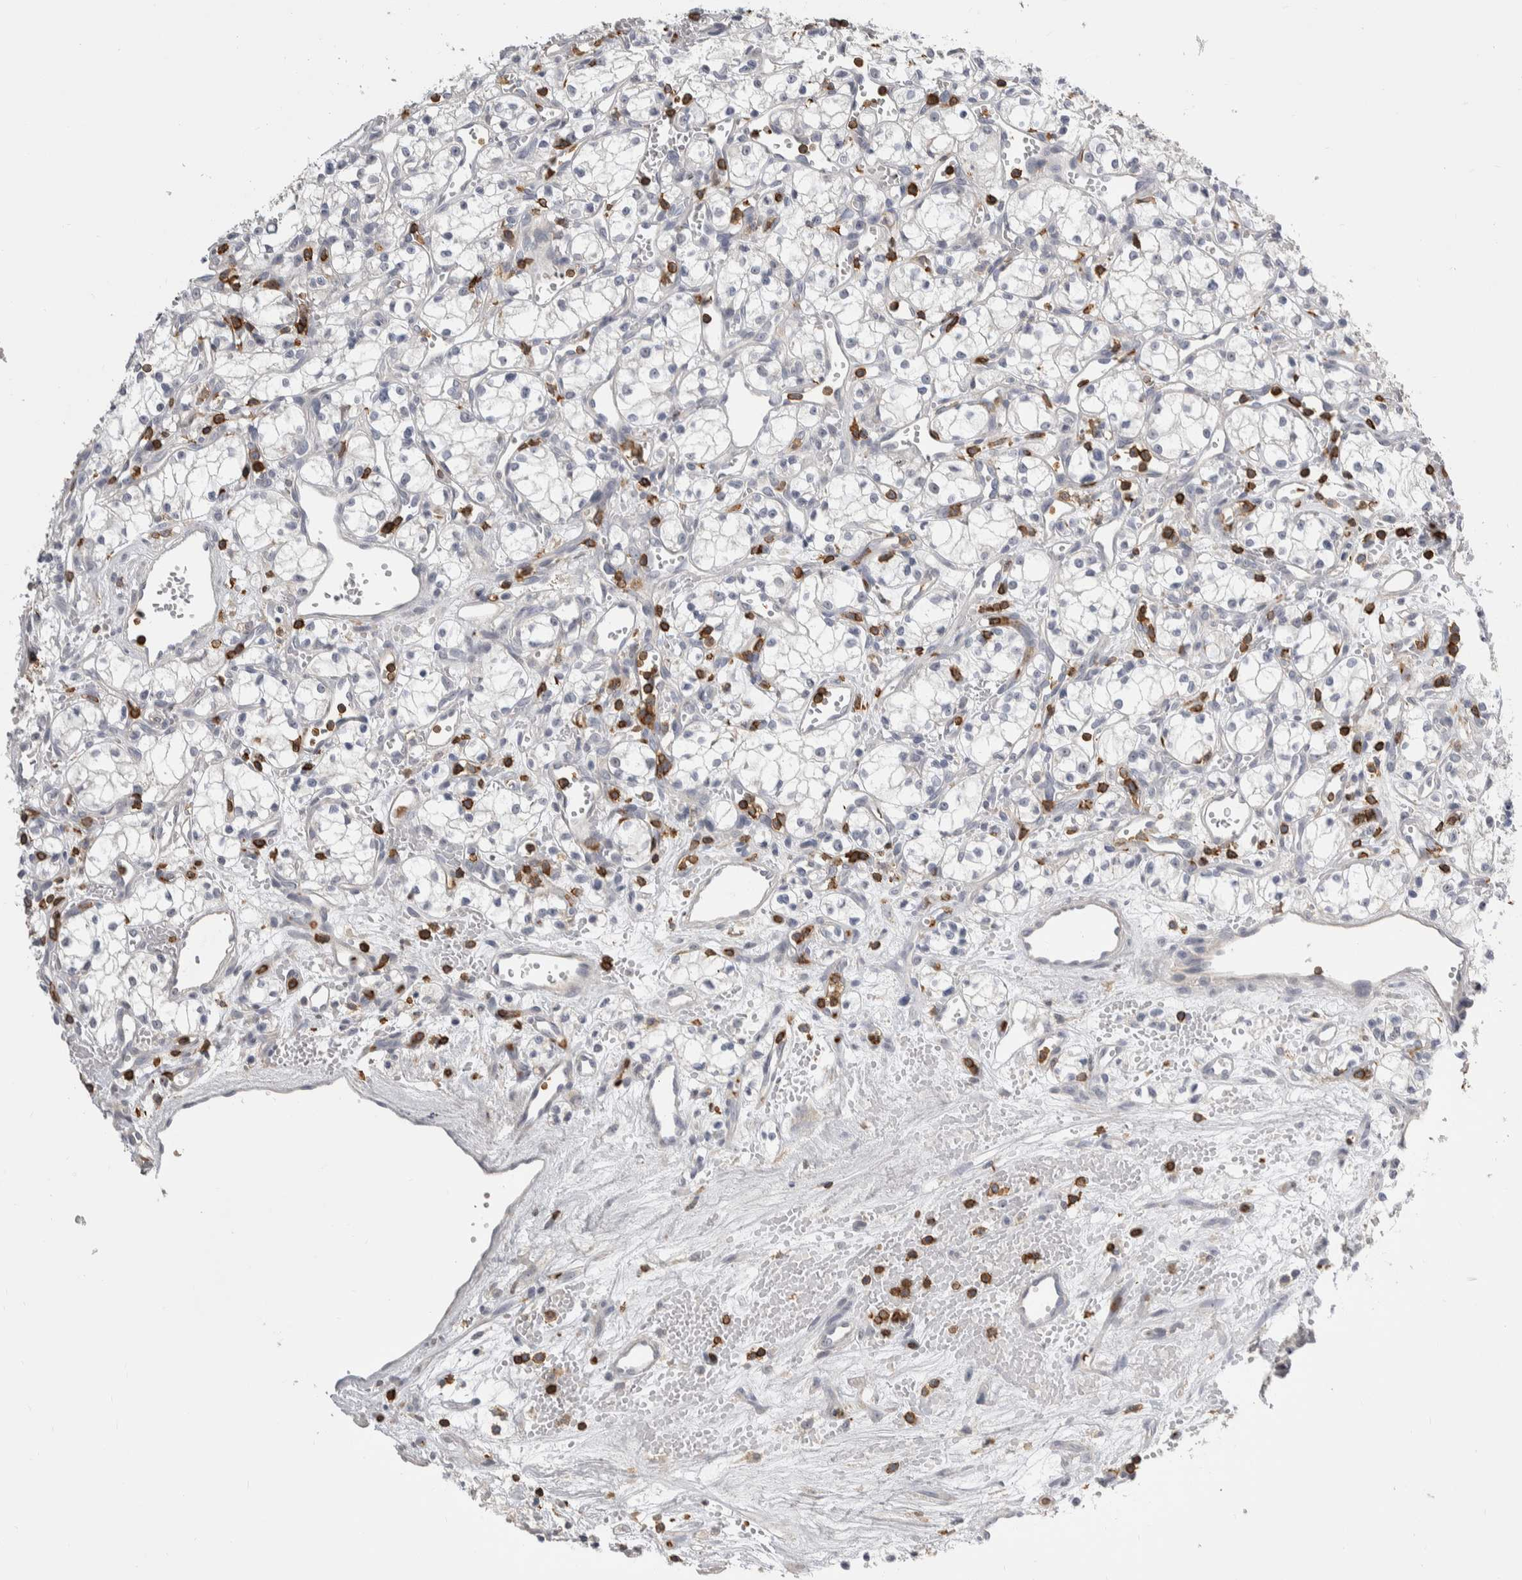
{"staining": {"intensity": "negative", "quantity": "none", "location": "none"}, "tissue": "renal cancer", "cell_type": "Tumor cells", "image_type": "cancer", "snomed": [{"axis": "morphology", "description": "Adenocarcinoma, NOS"}, {"axis": "topography", "description": "Kidney"}], "caption": "Tumor cells show no significant protein positivity in renal adenocarcinoma. (DAB (3,3'-diaminobenzidine) immunohistochemistry (IHC), high magnification).", "gene": "CEP295NL", "patient": {"sex": "male", "age": 59}}